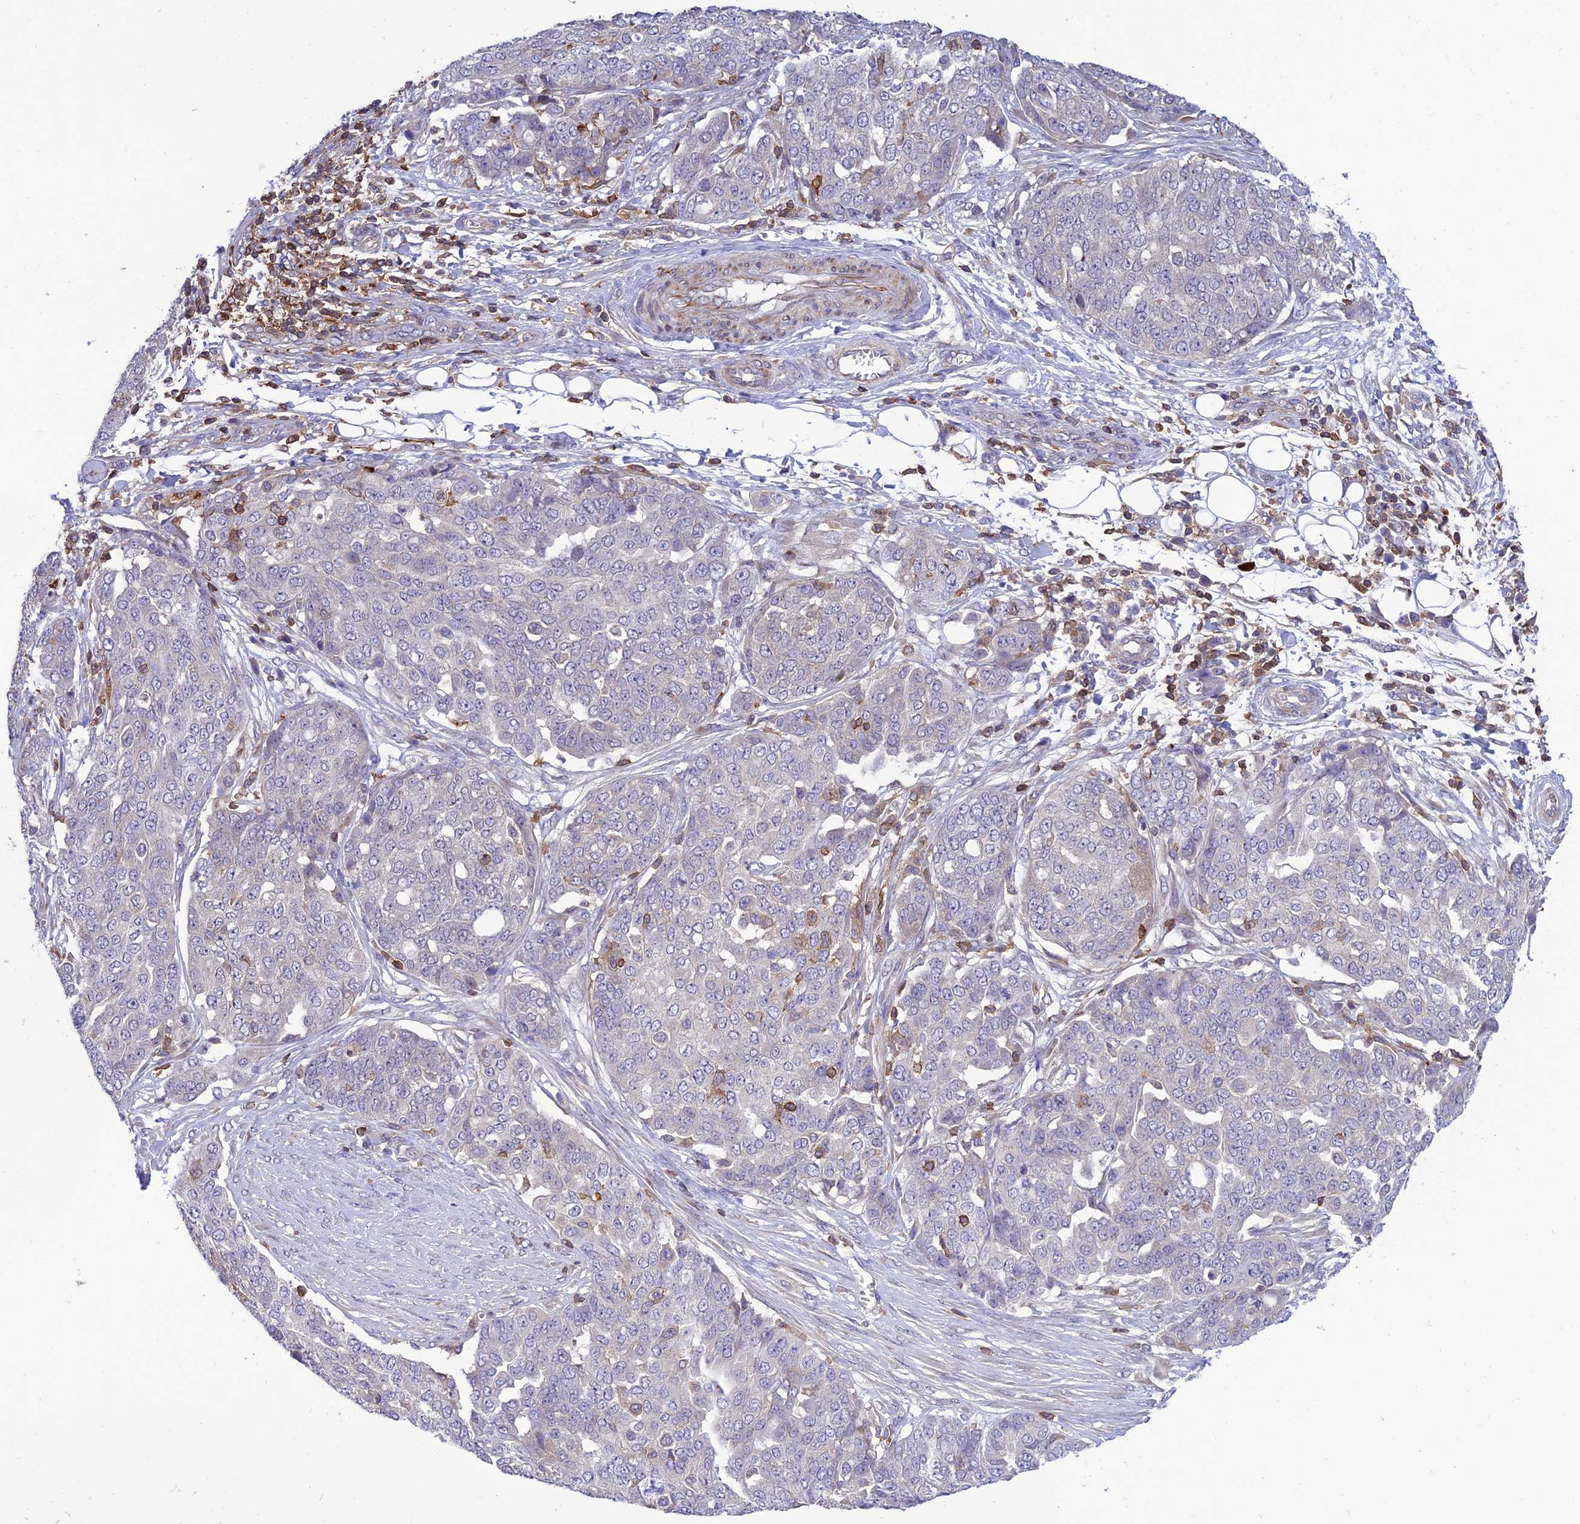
{"staining": {"intensity": "negative", "quantity": "none", "location": "none"}, "tissue": "ovarian cancer", "cell_type": "Tumor cells", "image_type": "cancer", "snomed": [{"axis": "morphology", "description": "Cystadenocarcinoma, serous, NOS"}, {"axis": "topography", "description": "Soft tissue"}, {"axis": "topography", "description": "Ovary"}], "caption": "An immunohistochemistry (IHC) image of ovarian serous cystadenocarcinoma is shown. There is no staining in tumor cells of ovarian serous cystadenocarcinoma.", "gene": "FAM76A", "patient": {"sex": "female", "age": 57}}